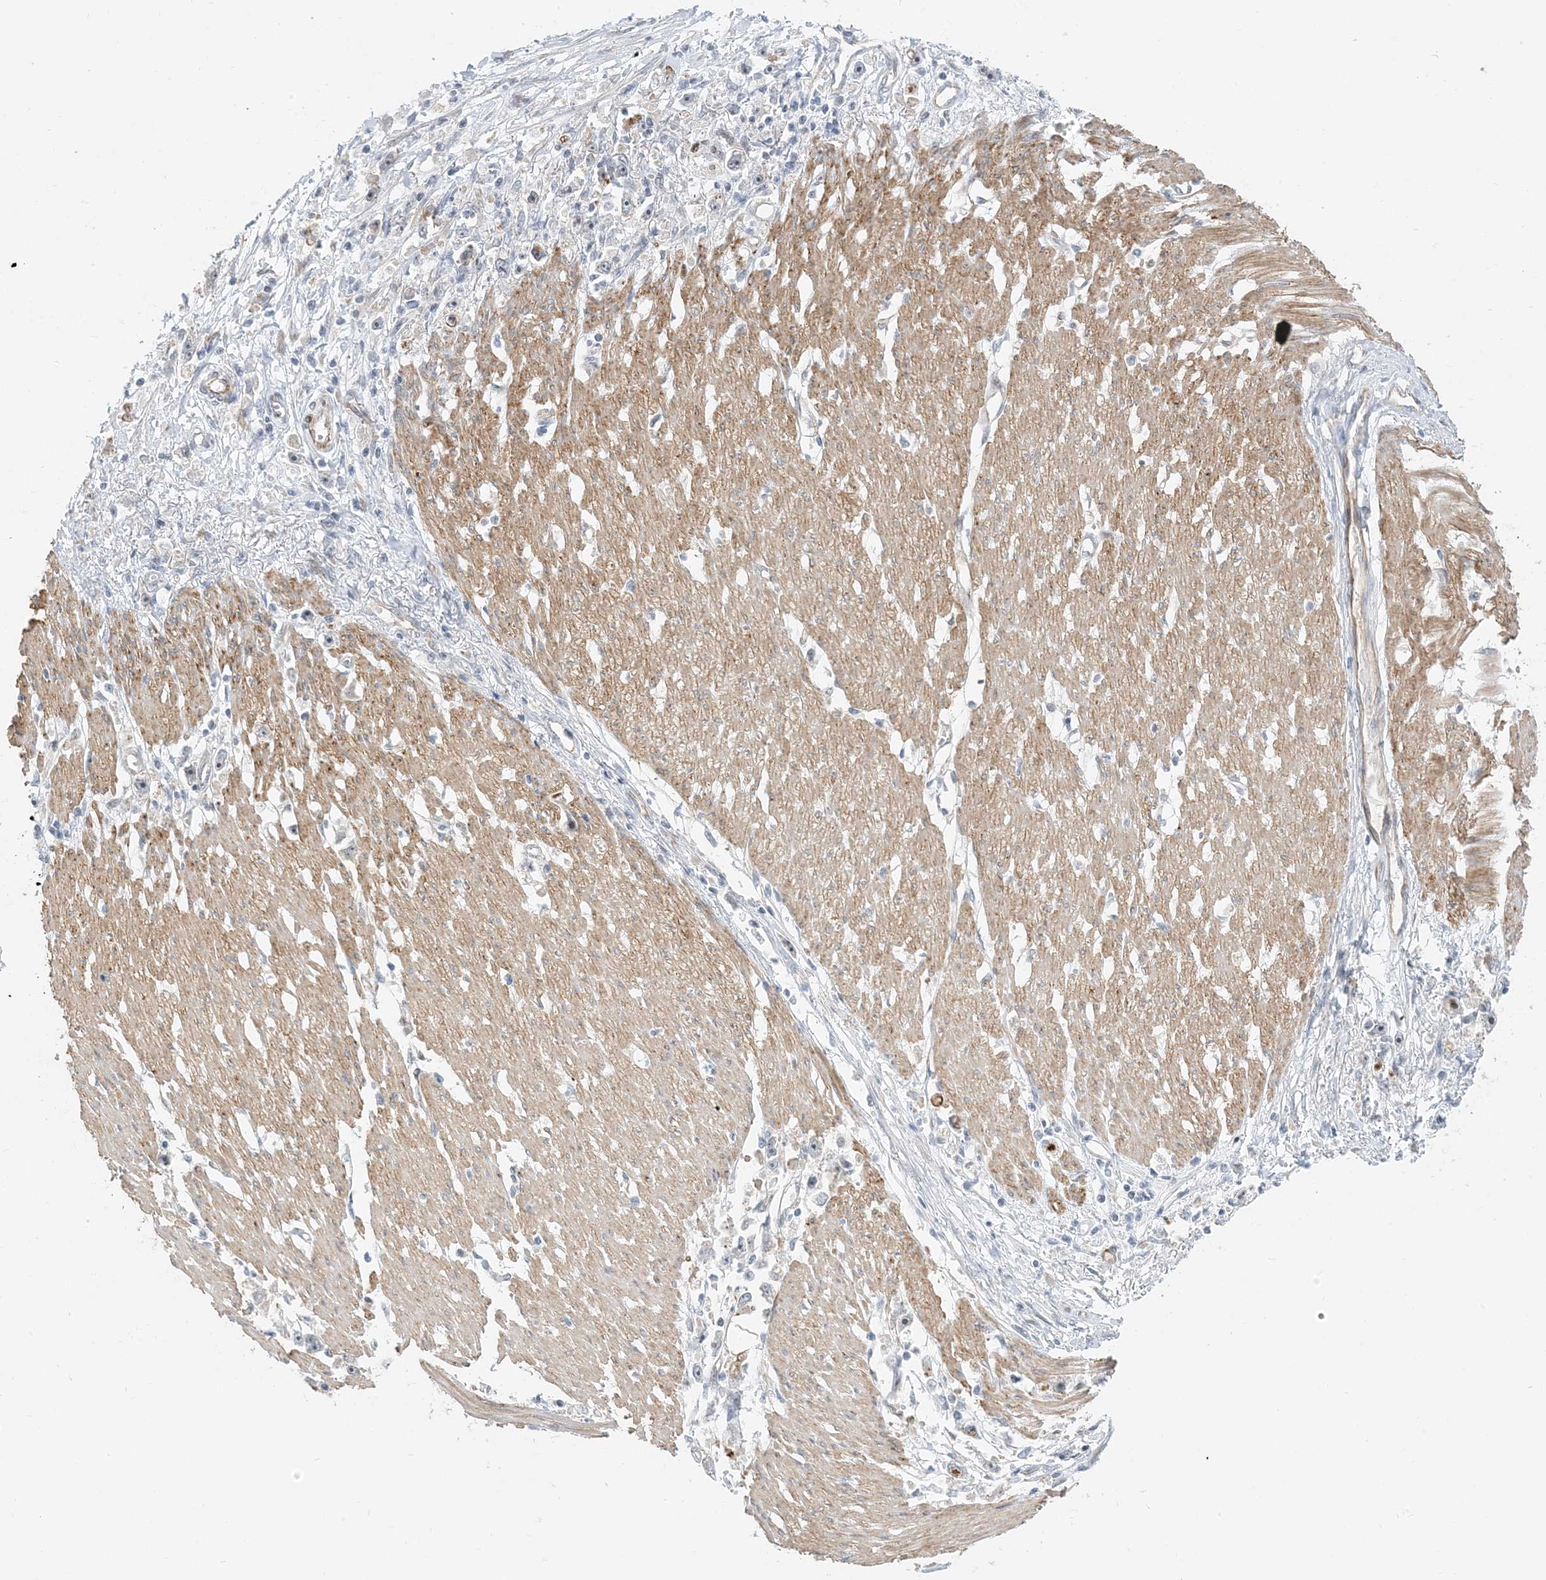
{"staining": {"intensity": "negative", "quantity": "none", "location": "none"}, "tissue": "stomach cancer", "cell_type": "Tumor cells", "image_type": "cancer", "snomed": [{"axis": "morphology", "description": "Adenocarcinoma, NOS"}, {"axis": "topography", "description": "Stomach"}], "caption": "Tumor cells show no significant expression in adenocarcinoma (stomach).", "gene": "IL36B", "patient": {"sex": "female", "age": 59}}